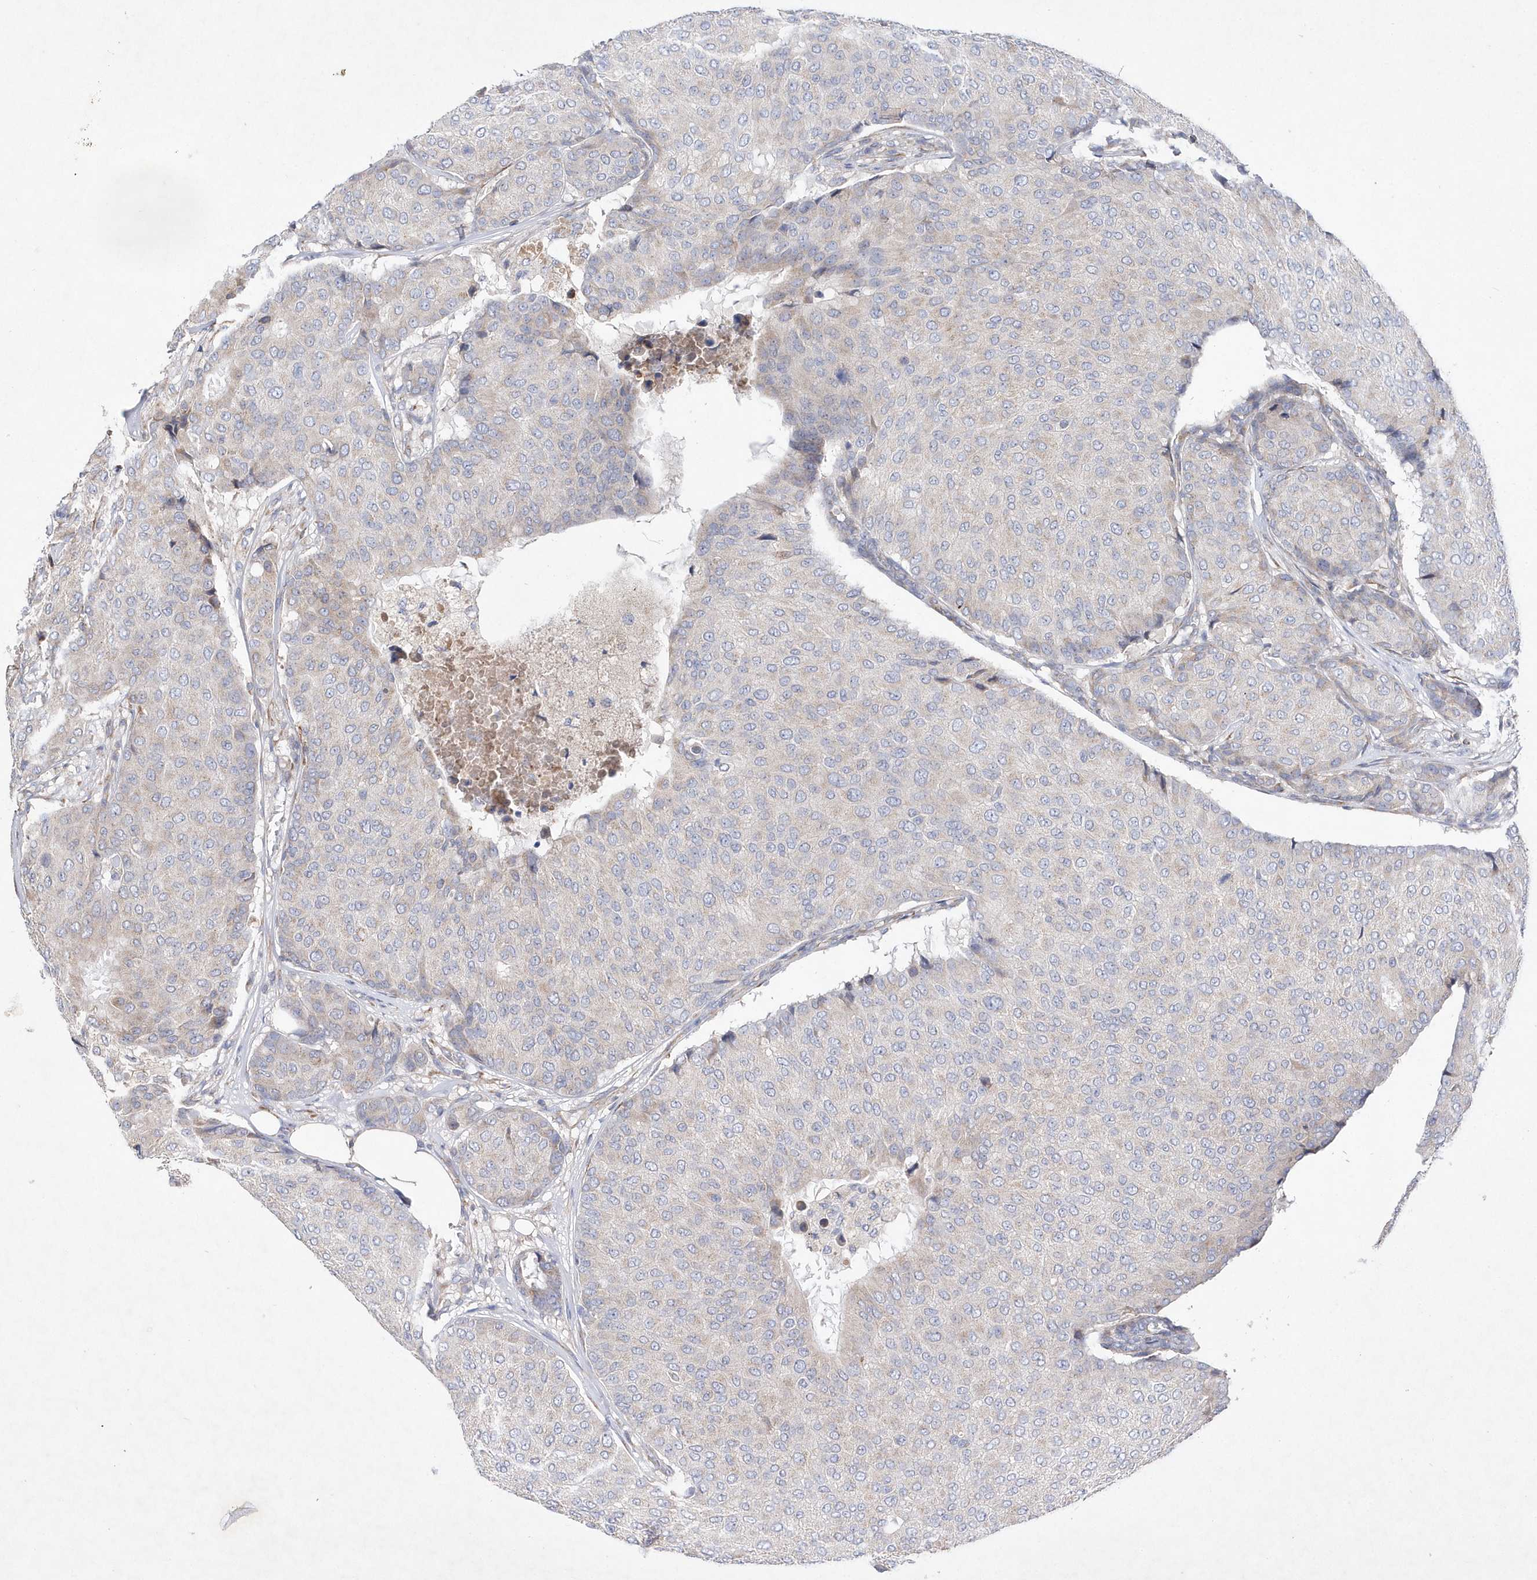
{"staining": {"intensity": "negative", "quantity": "none", "location": "none"}, "tissue": "breast cancer", "cell_type": "Tumor cells", "image_type": "cancer", "snomed": [{"axis": "morphology", "description": "Duct carcinoma"}, {"axis": "topography", "description": "Breast"}], "caption": "DAB immunohistochemical staining of breast cancer (intraductal carcinoma) demonstrates no significant positivity in tumor cells. (Stains: DAB (3,3'-diaminobenzidine) immunohistochemistry with hematoxylin counter stain, Microscopy: brightfield microscopy at high magnification).", "gene": "METTL8", "patient": {"sex": "female", "age": 75}}